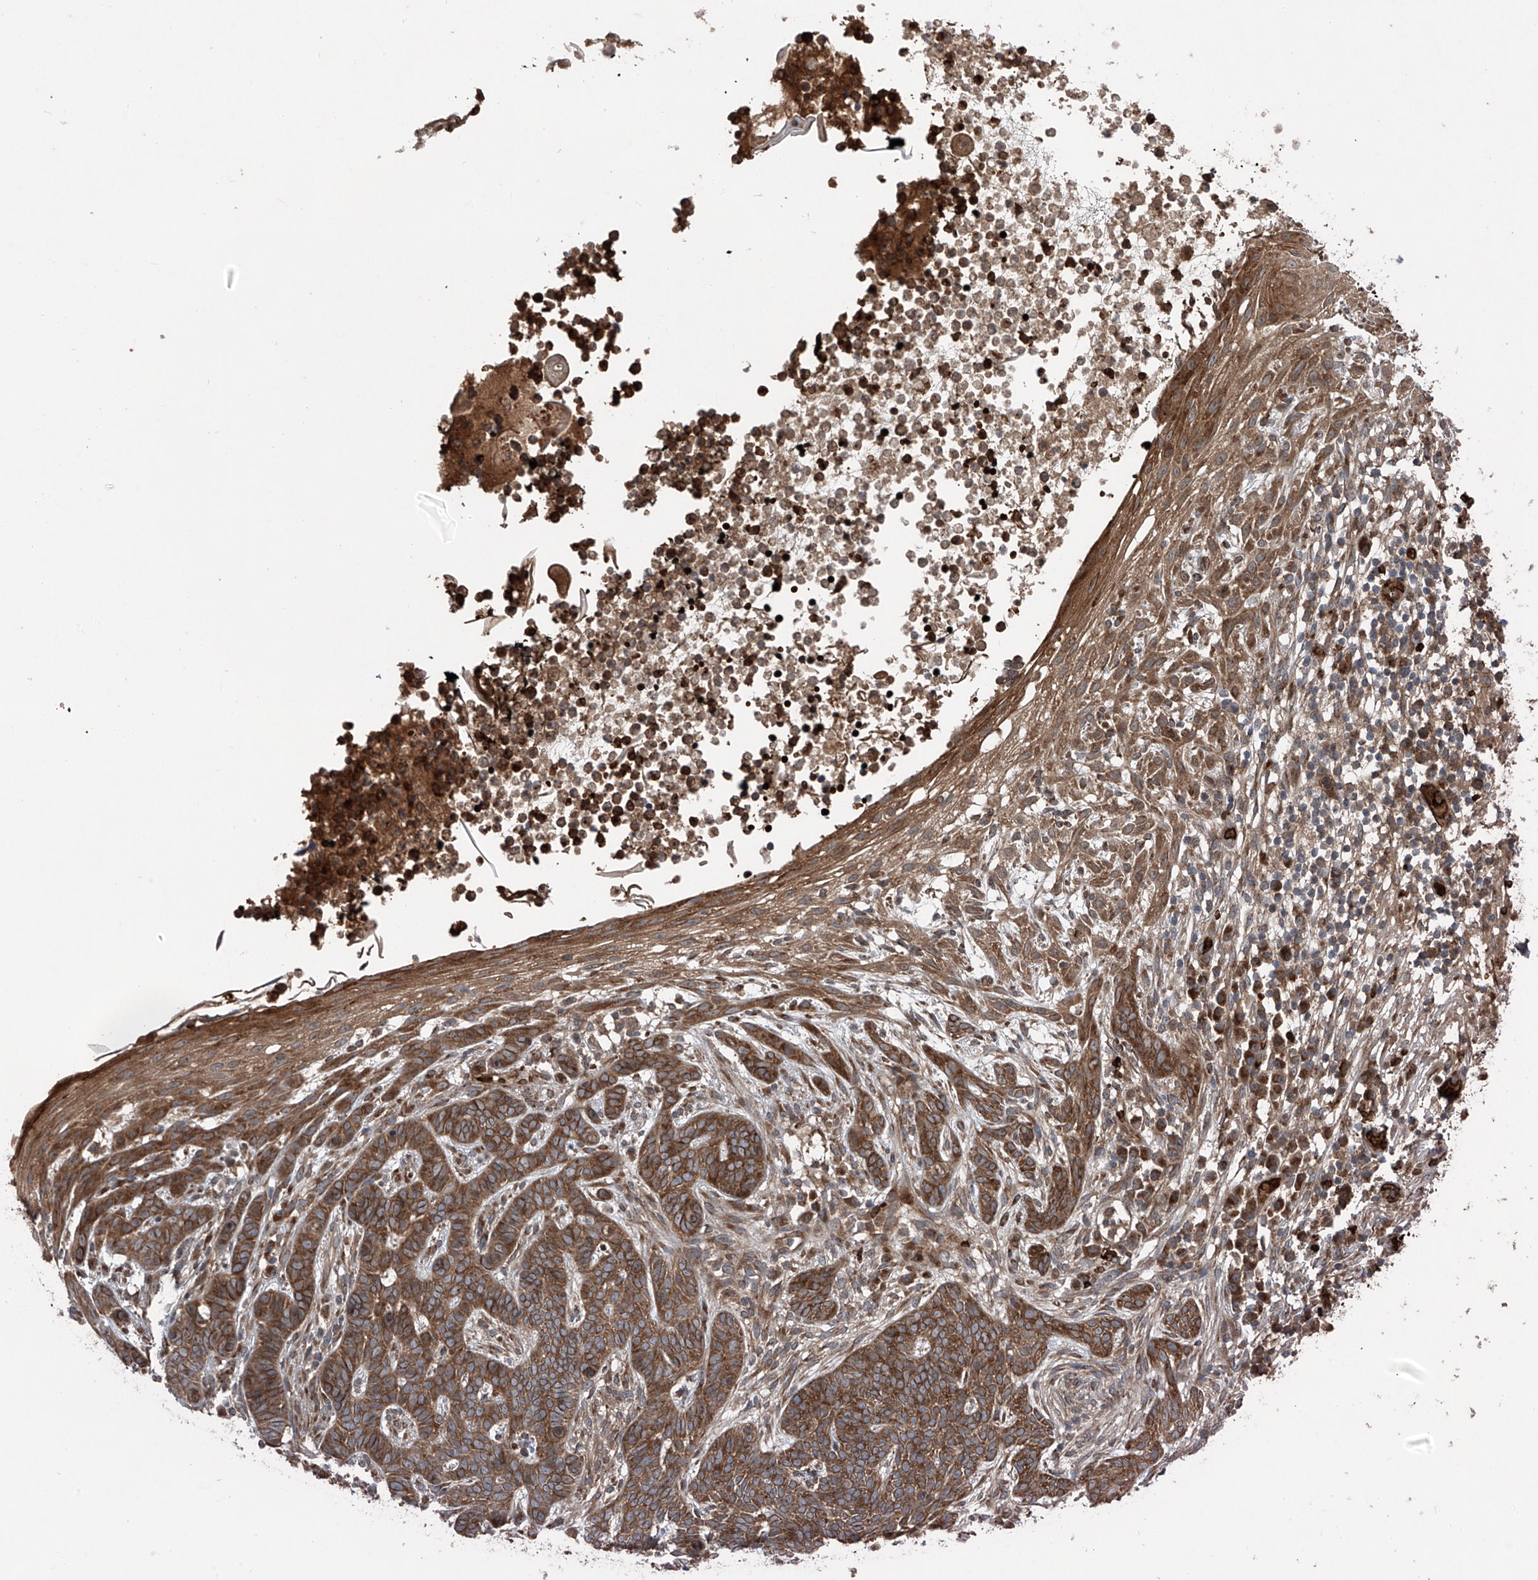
{"staining": {"intensity": "moderate", "quantity": ">75%", "location": "cytoplasmic/membranous"}, "tissue": "skin cancer", "cell_type": "Tumor cells", "image_type": "cancer", "snomed": [{"axis": "morphology", "description": "Normal tissue, NOS"}, {"axis": "morphology", "description": "Basal cell carcinoma"}, {"axis": "topography", "description": "Skin"}], "caption": "An image showing moderate cytoplasmic/membranous positivity in about >75% of tumor cells in skin basal cell carcinoma, as visualized by brown immunohistochemical staining.", "gene": "ZDHHC9", "patient": {"sex": "male", "age": 64}}